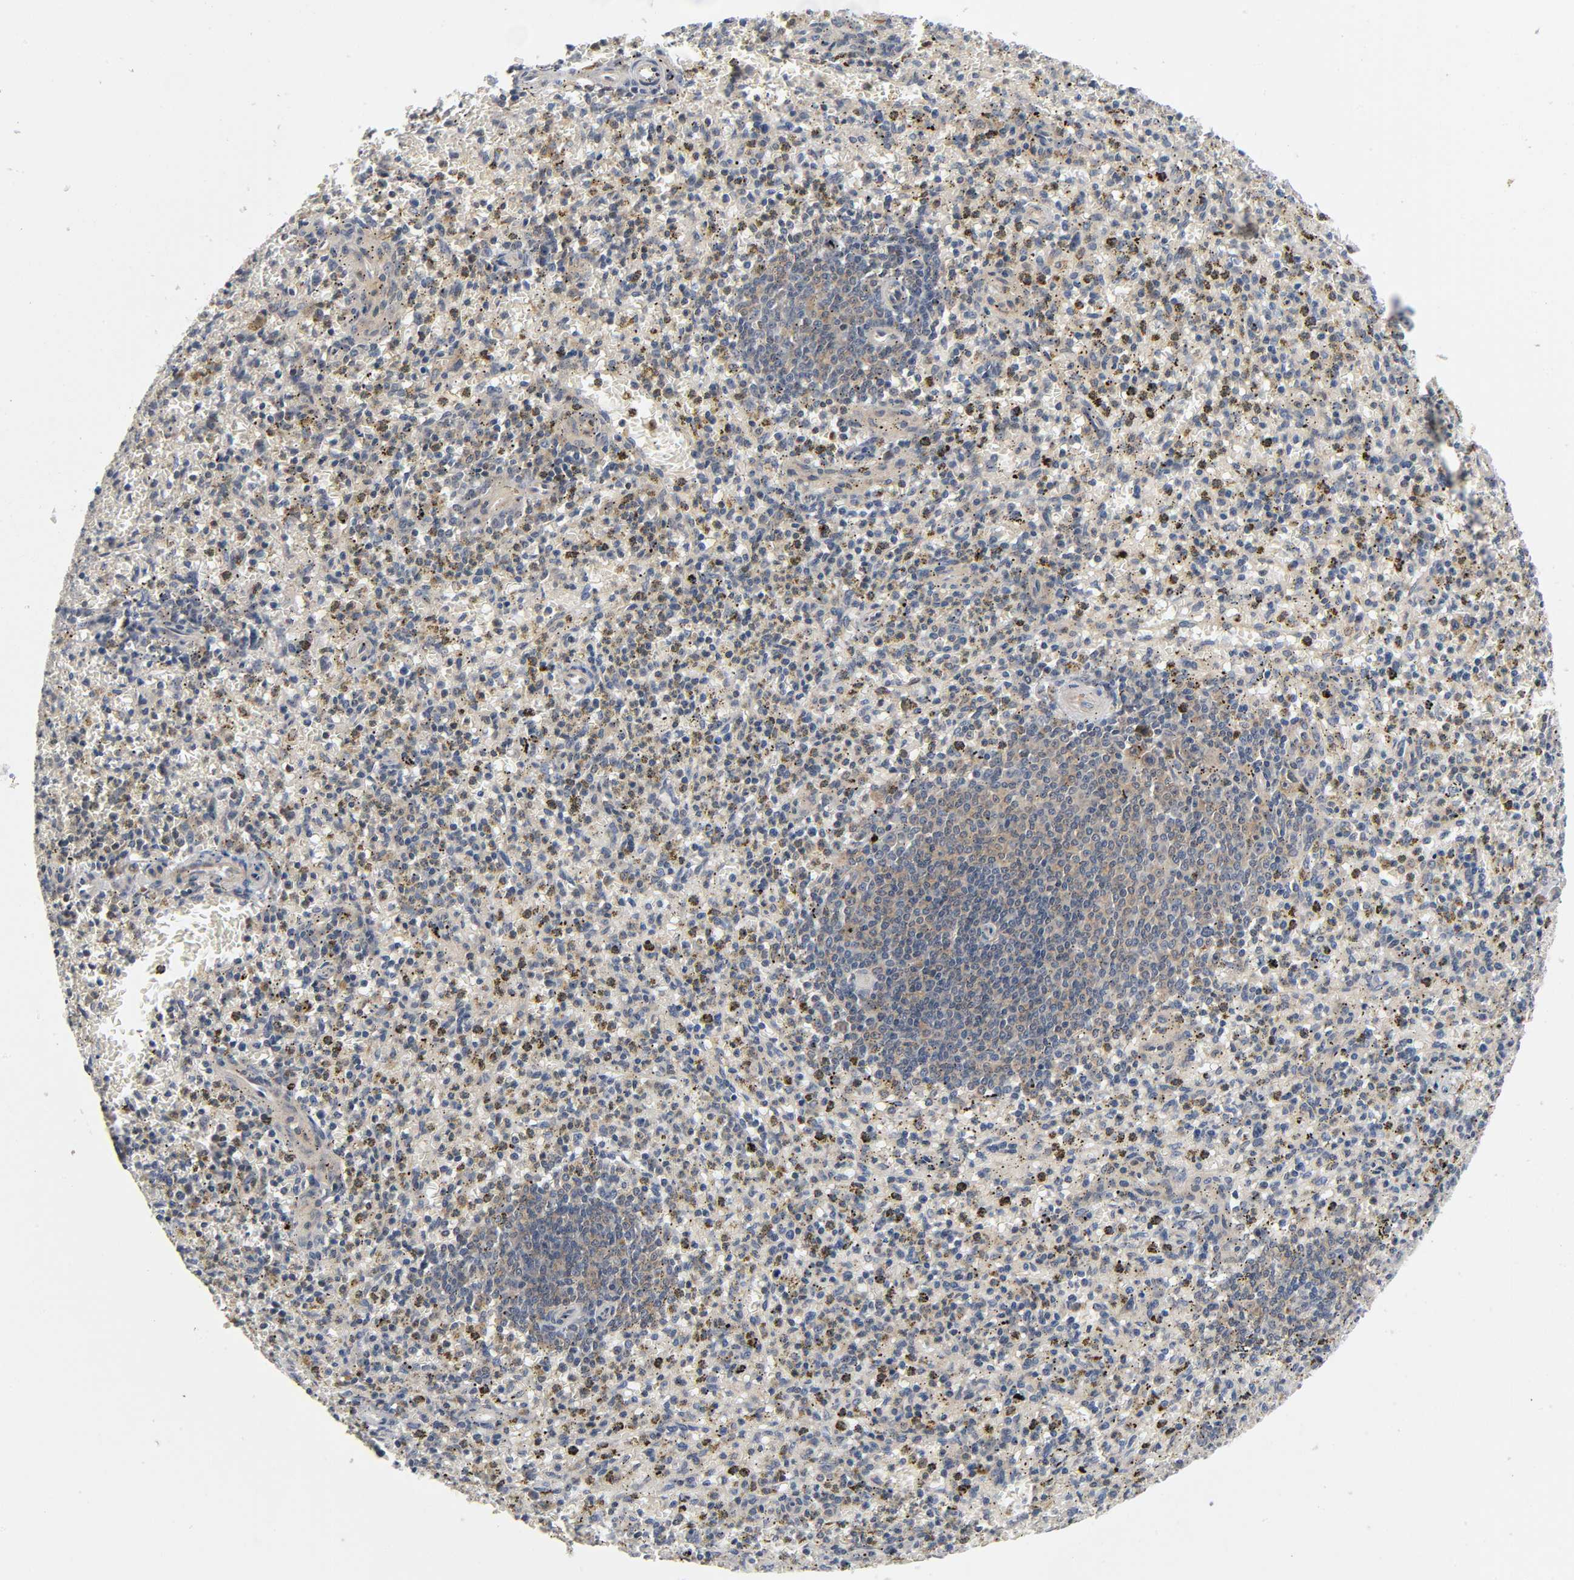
{"staining": {"intensity": "weak", "quantity": "<25%", "location": "cytoplasmic/membranous"}, "tissue": "spleen", "cell_type": "Cells in red pulp", "image_type": "normal", "snomed": [{"axis": "morphology", "description": "Normal tissue, NOS"}, {"axis": "topography", "description": "Spleen"}], "caption": "IHC histopathology image of unremarkable human spleen stained for a protein (brown), which shows no positivity in cells in red pulp.", "gene": "MAPK8", "patient": {"sex": "male", "age": 72}}